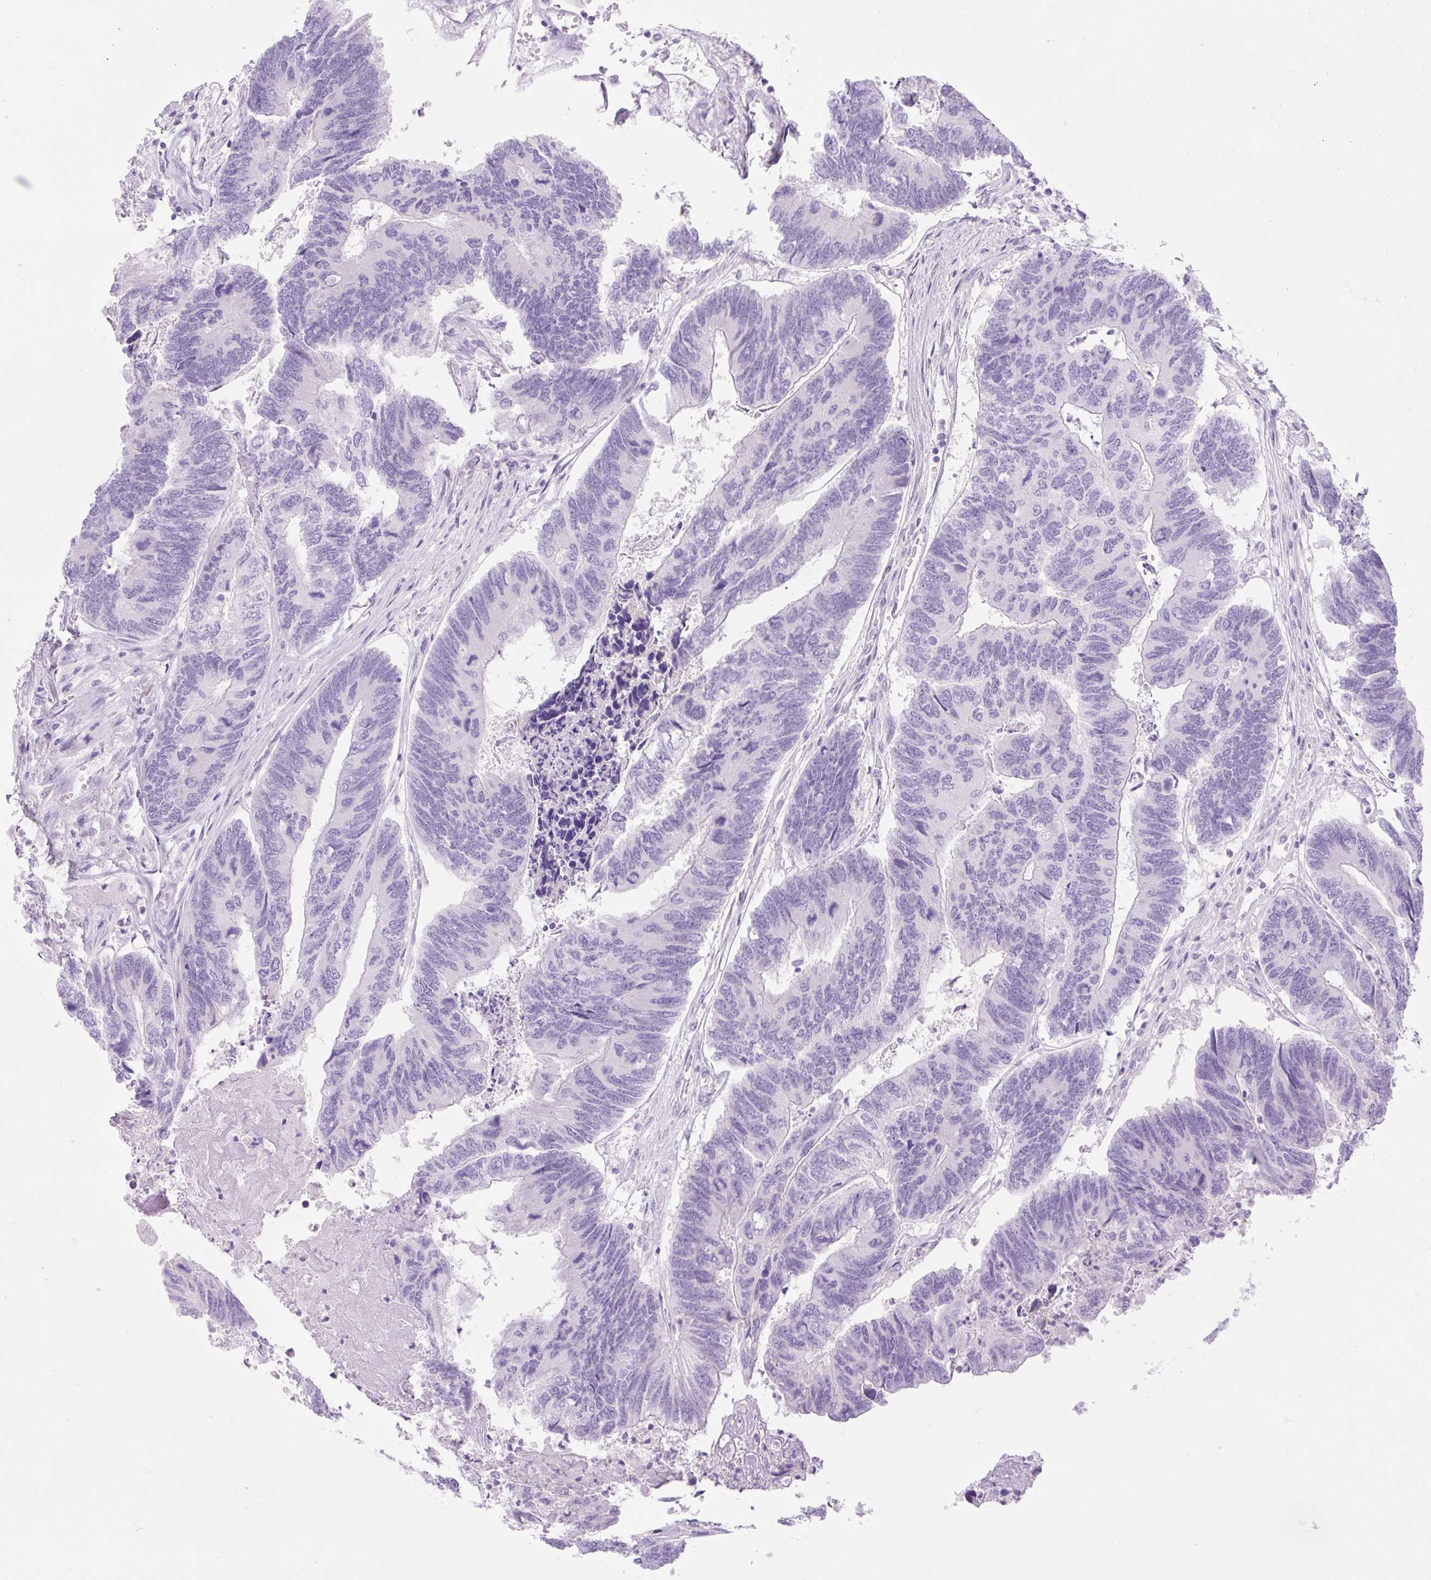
{"staining": {"intensity": "negative", "quantity": "none", "location": "none"}, "tissue": "colorectal cancer", "cell_type": "Tumor cells", "image_type": "cancer", "snomed": [{"axis": "morphology", "description": "Adenocarcinoma, NOS"}, {"axis": "topography", "description": "Colon"}], "caption": "Tumor cells are negative for brown protein staining in colorectal cancer (adenocarcinoma).", "gene": "SLC25A40", "patient": {"sex": "female", "age": 67}}